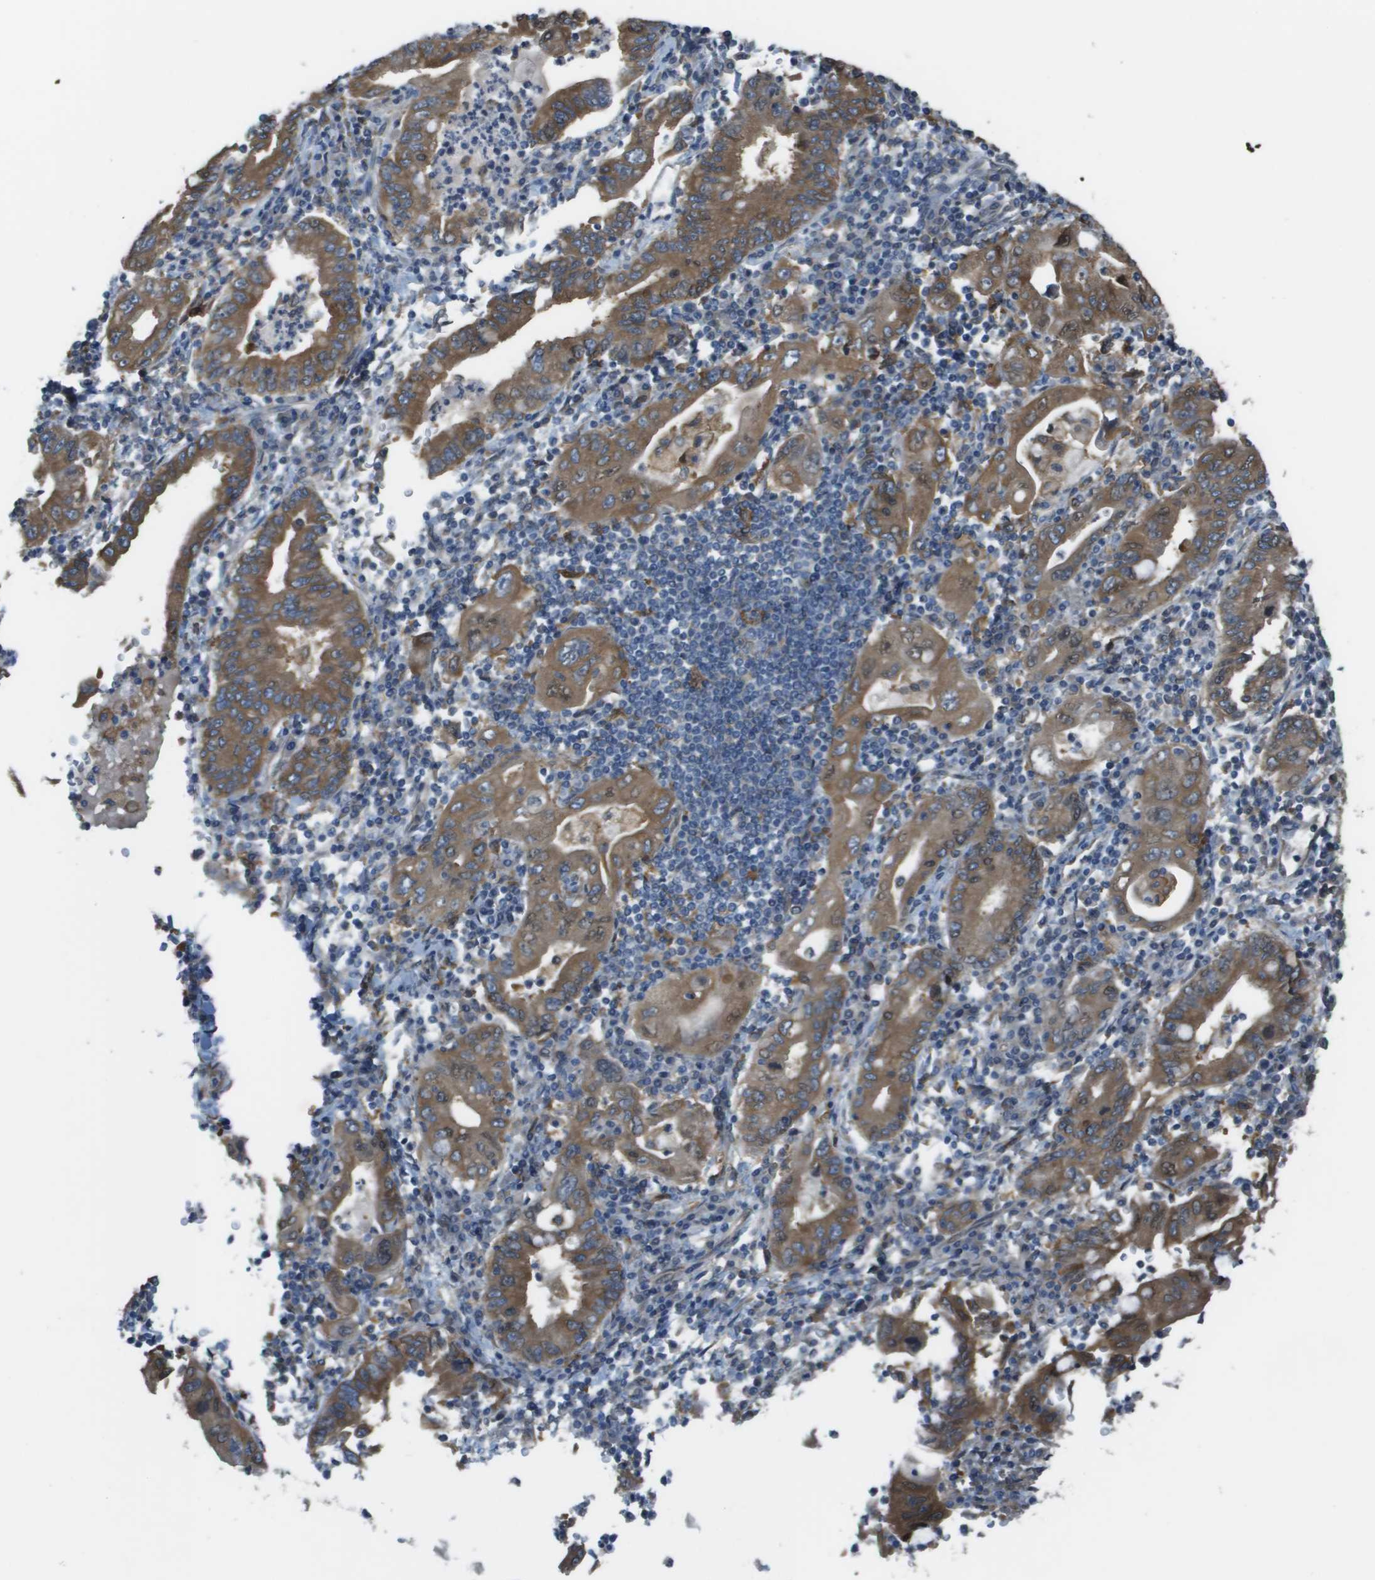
{"staining": {"intensity": "moderate", "quantity": ">75%", "location": "cytoplasmic/membranous"}, "tissue": "stomach cancer", "cell_type": "Tumor cells", "image_type": "cancer", "snomed": [{"axis": "morphology", "description": "Normal tissue, NOS"}, {"axis": "morphology", "description": "Adenocarcinoma, NOS"}, {"axis": "topography", "description": "Esophagus"}, {"axis": "topography", "description": "Stomach, upper"}, {"axis": "topography", "description": "Peripheral nerve tissue"}], "caption": "Immunohistochemical staining of human stomach adenocarcinoma displays moderate cytoplasmic/membranous protein expression in approximately >75% of tumor cells.", "gene": "CORO1B", "patient": {"sex": "male", "age": 62}}